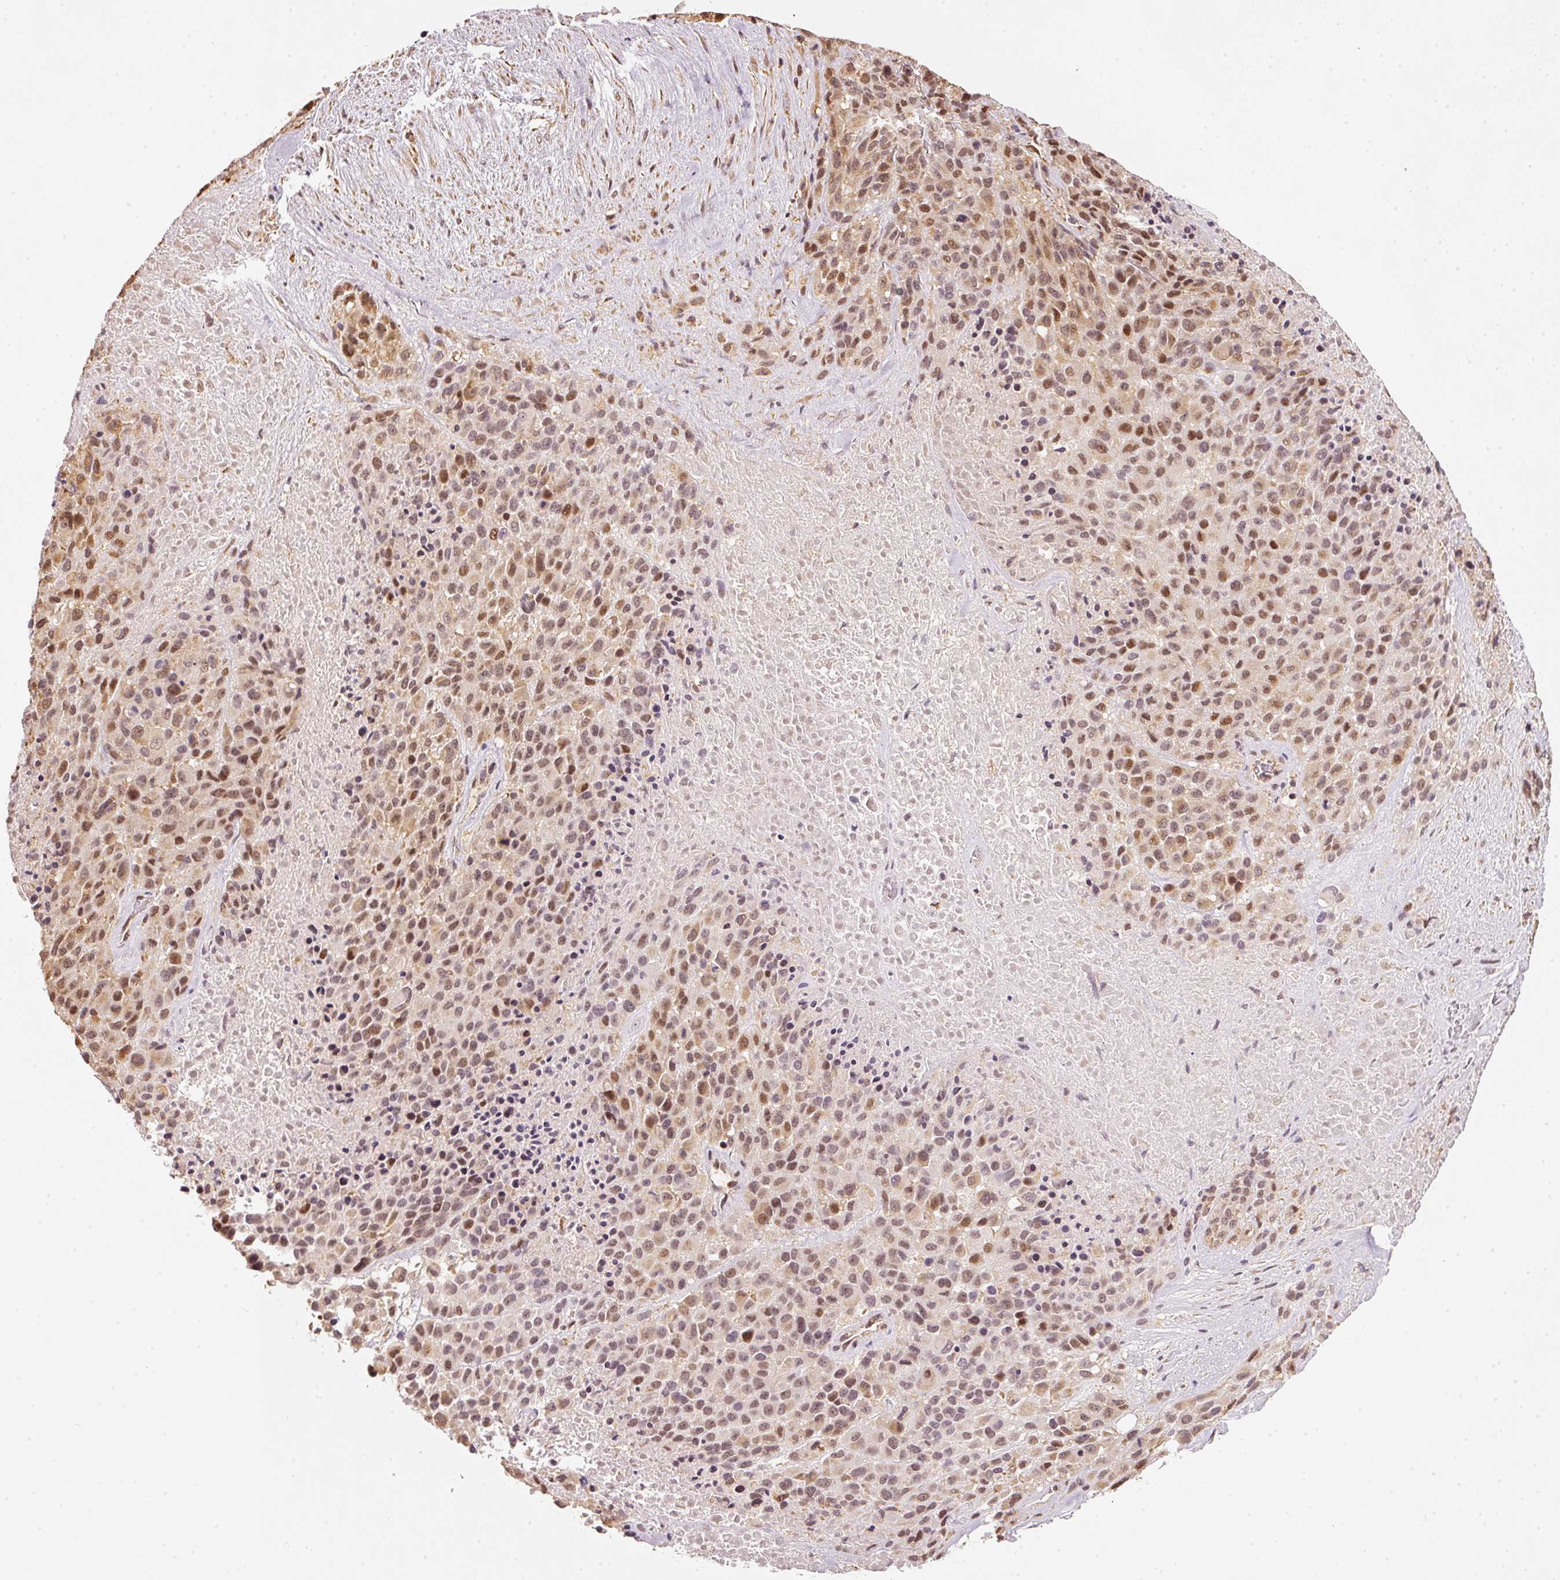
{"staining": {"intensity": "moderate", "quantity": ">75%", "location": "cytoplasmic/membranous,nuclear"}, "tissue": "melanoma", "cell_type": "Tumor cells", "image_type": "cancer", "snomed": [{"axis": "morphology", "description": "Malignant melanoma, Metastatic site"}, {"axis": "topography", "description": "Skin"}], "caption": "Melanoma tissue exhibits moderate cytoplasmic/membranous and nuclear expression in approximately >75% of tumor cells, visualized by immunohistochemistry.", "gene": "RAB35", "patient": {"sex": "female", "age": 81}}